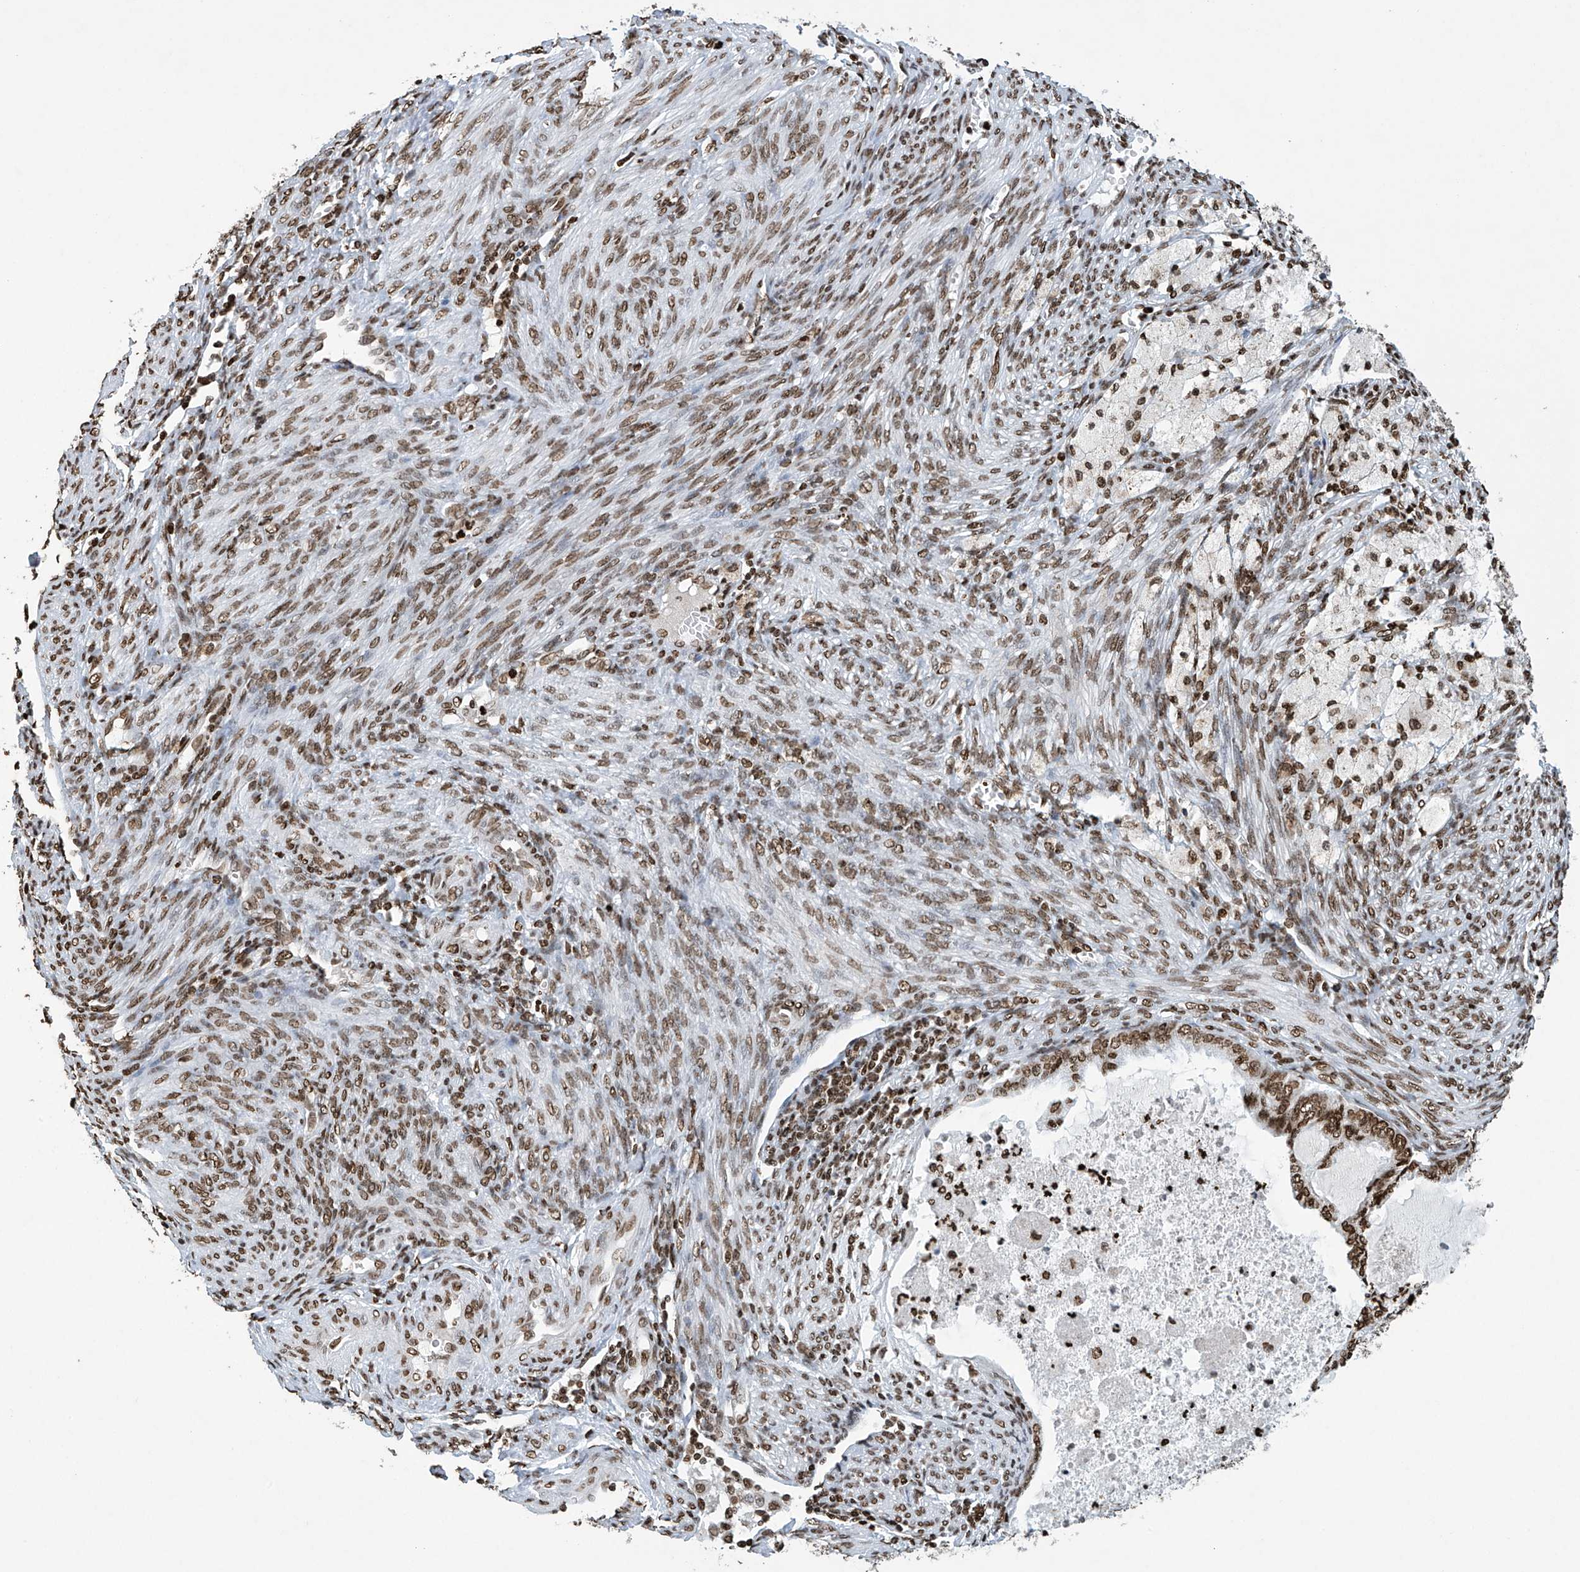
{"staining": {"intensity": "moderate", "quantity": ">75%", "location": "nuclear"}, "tissue": "cervical cancer", "cell_type": "Tumor cells", "image_type": "cancer", "snomed": [{"axis": "morphology", "description": "Normal tissue, NOS"}, {"axis": "morphology", "description": "Adenocarcinoma, NOS"}, {"axis": "topography", "description": "Cervix"}, {"axis": "topography", "description": "Endometrium"}], "caption": "This micrograph demonstrates immunohistochemistry (IHC) staining of cervical cancer, with medium moderate nuclear positivity in approximately >75% of tumor cells.", "gene": "H4C16", "patient": {"sex": "female", "age": 86}}